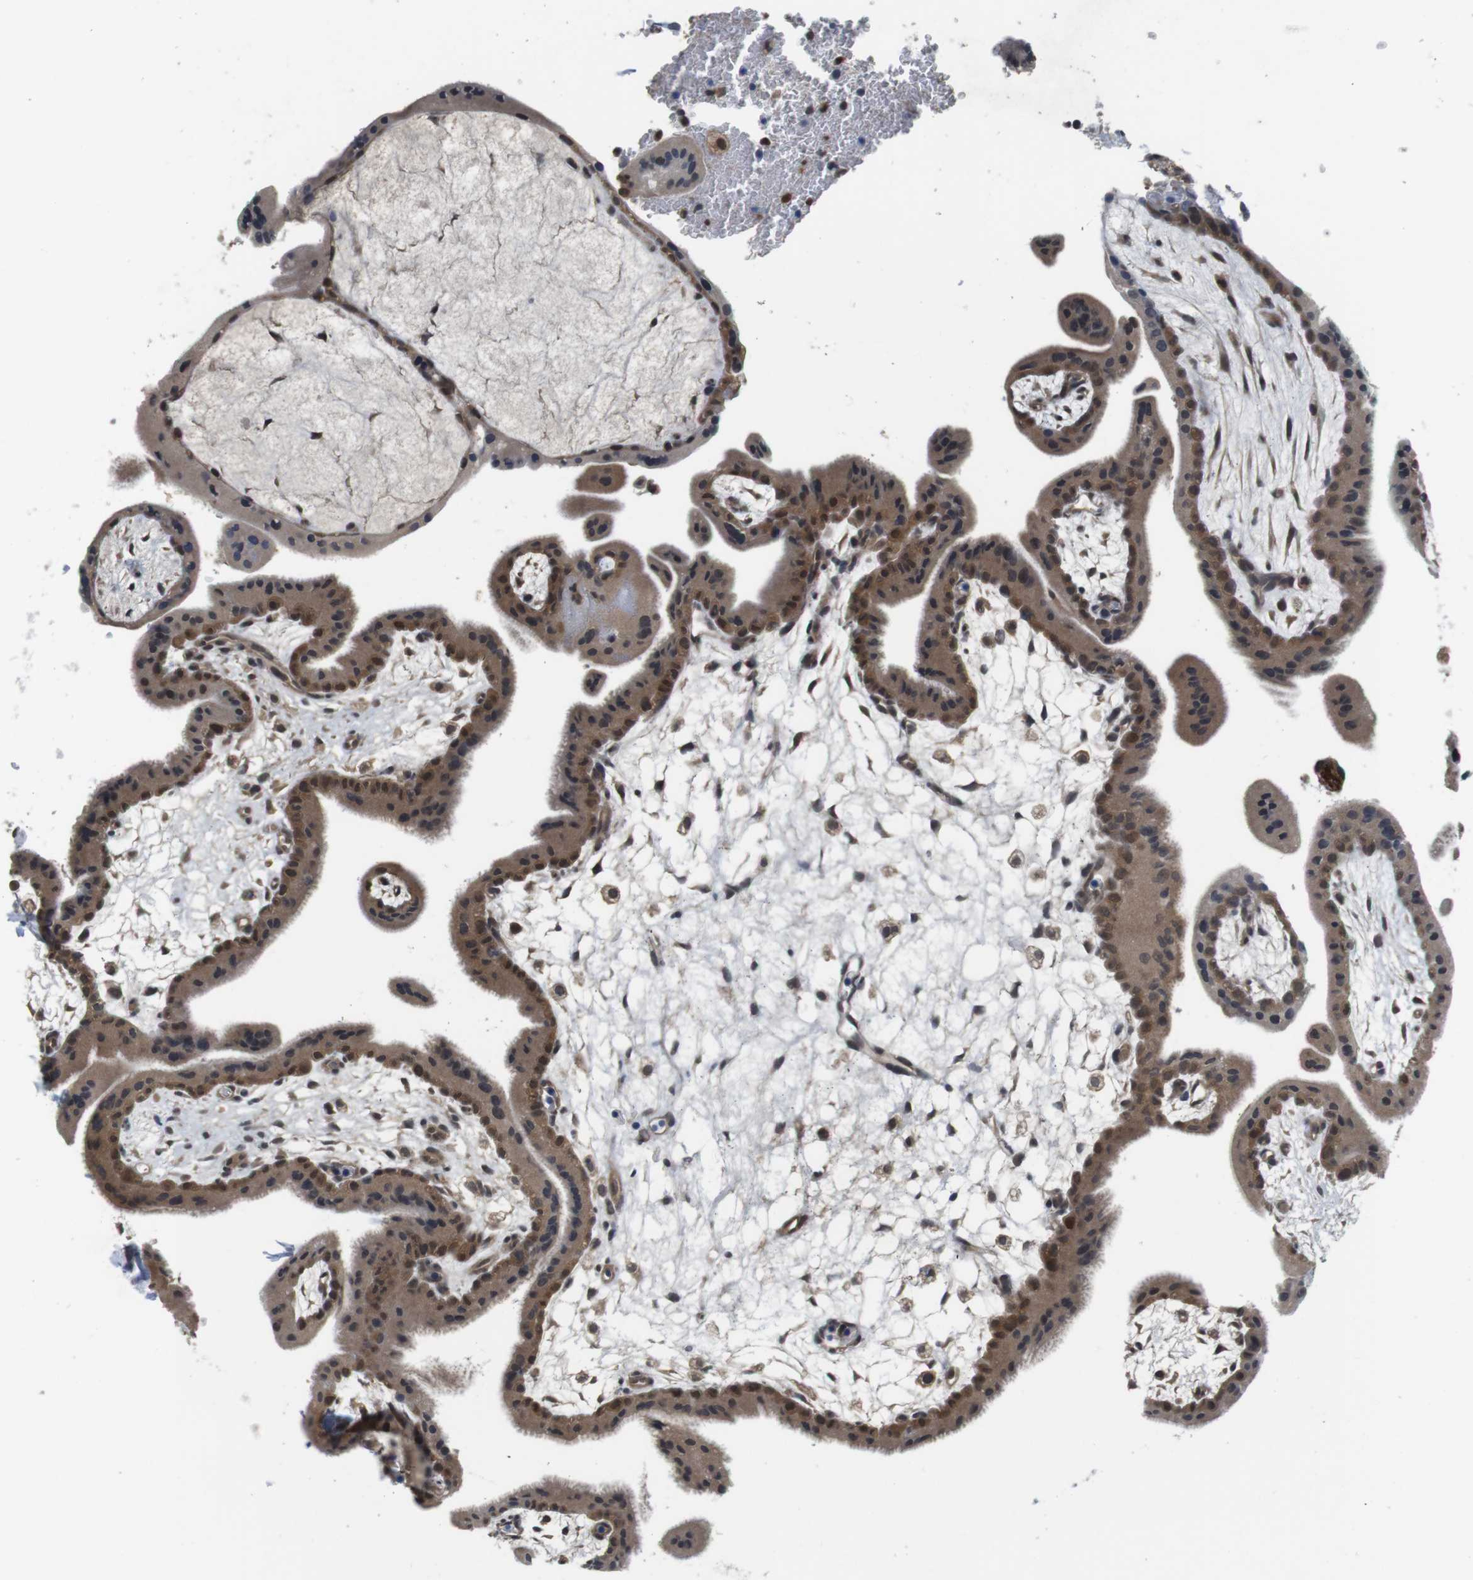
{"staining": {"intensity": "moderate", "quantity": "<25%", "location": "cytoplasmic/membranous,nuclear"}, "tissue": "placenta", "cell_type": "Decidual cells", "image_type": "normal", "snomed": [{"axis": "morphology", "description": "Normal tissue, NOS"}, {"axis": "topography", "description": "Placenta"}], "caption": "Protein staining of unremarkable placenta shows moderate cytoplasmic/membranous,nuclear positivity in approximately <25% of decidual cells.", "gene": "FADD", "patient": {"sex": "female", "age": 35}}